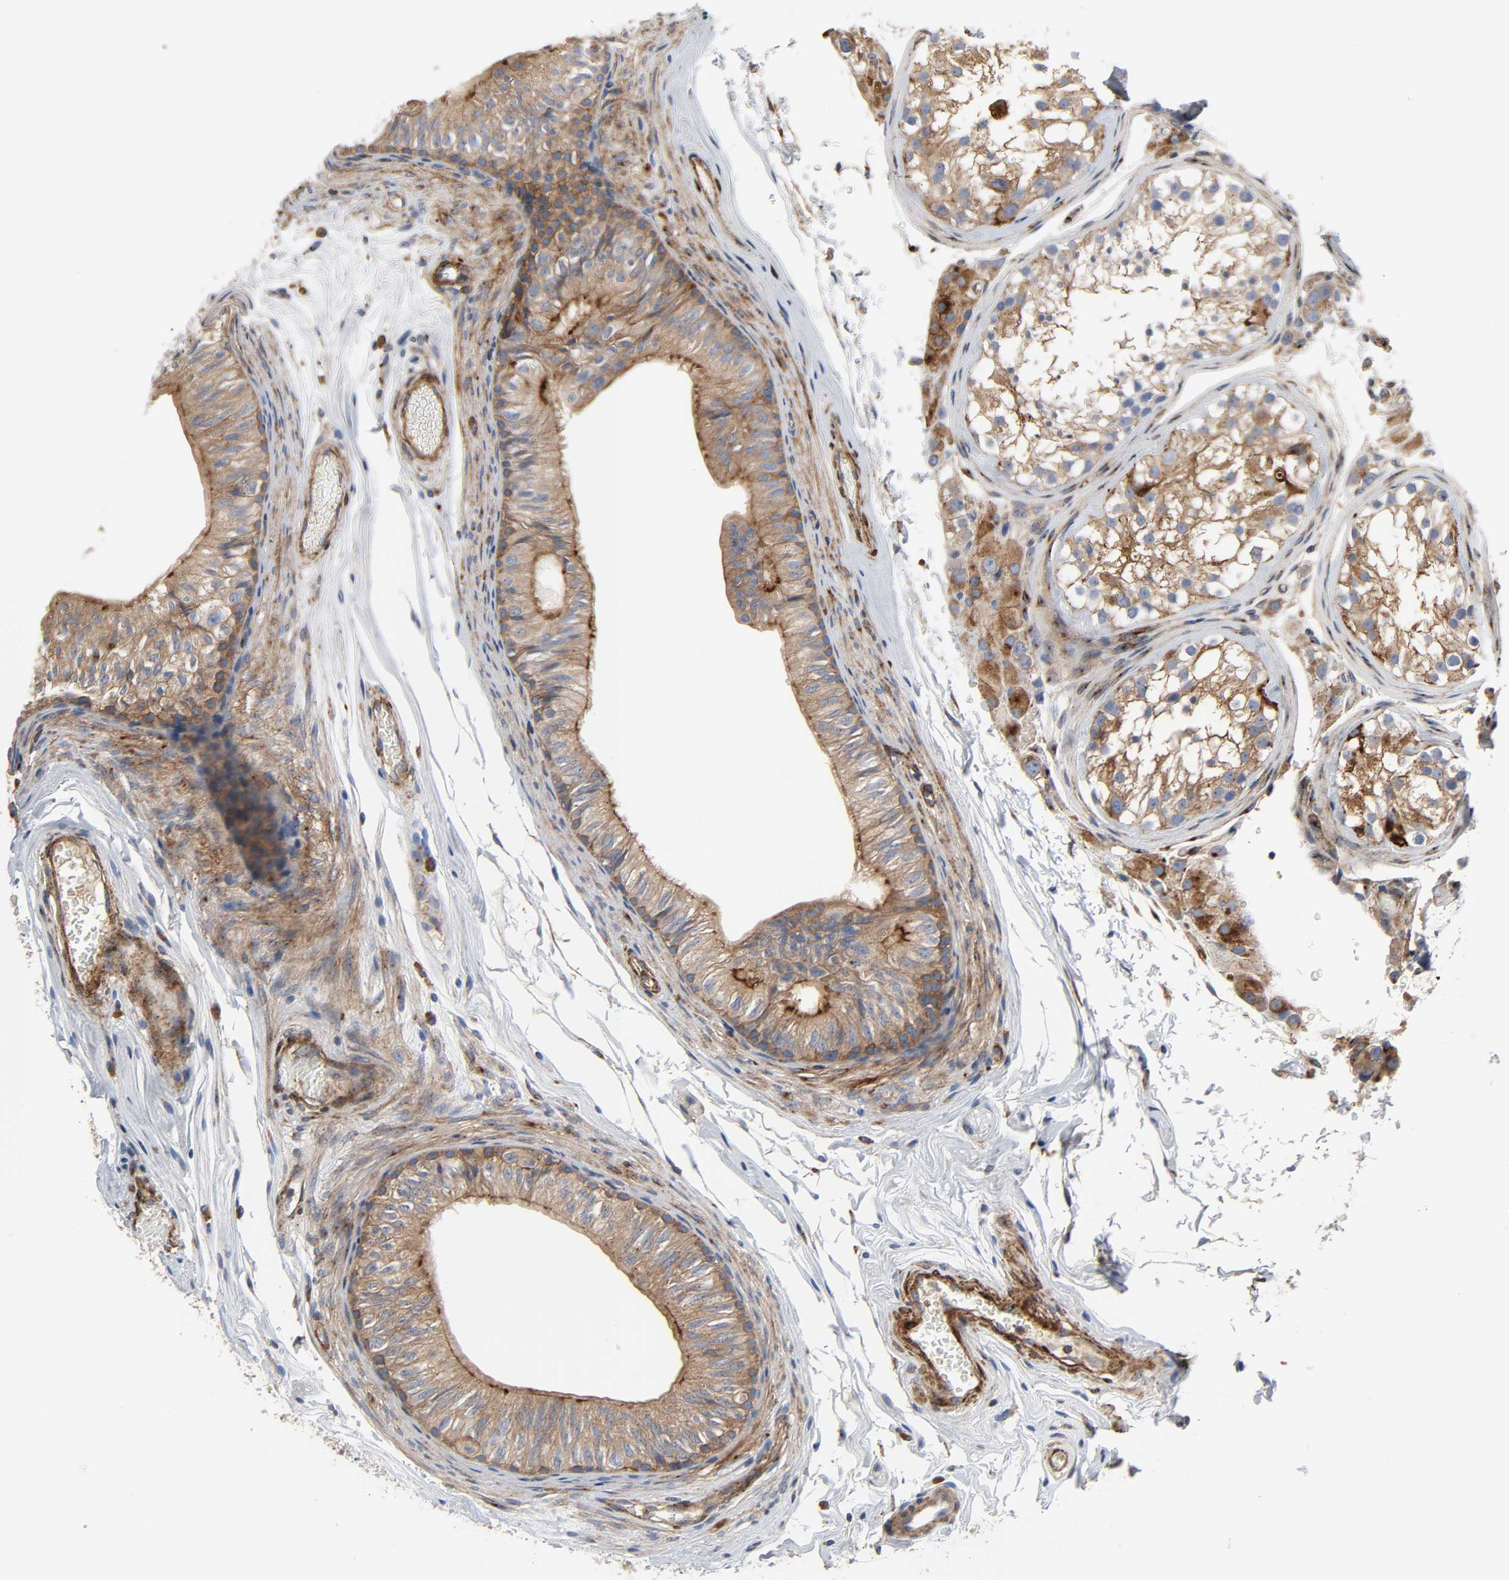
{"staining": {"intensity": "moderate", "quantity": ">75%", "location": "cytoplasmic/membranous"}, "tissue": "epididymis", "cell_type": "Glandular cells", "image_type": "normal", "snomed": [{"axis": "morphology", "description": "Normal tissue, NOS"}, {"axis": "topography", "description": "Testis"}, {"axis": "topography", "description": "Epididymis"}], "caption": "Immunohistochemical staining of unremarkable epididymis displays moderate cytoplasmic/membranous protein expression in about >75% of glandular cells. Nuclei are stained in blue.", "gene": "ARHGAP1", "patient": {"sex": "male", "age": 36}}